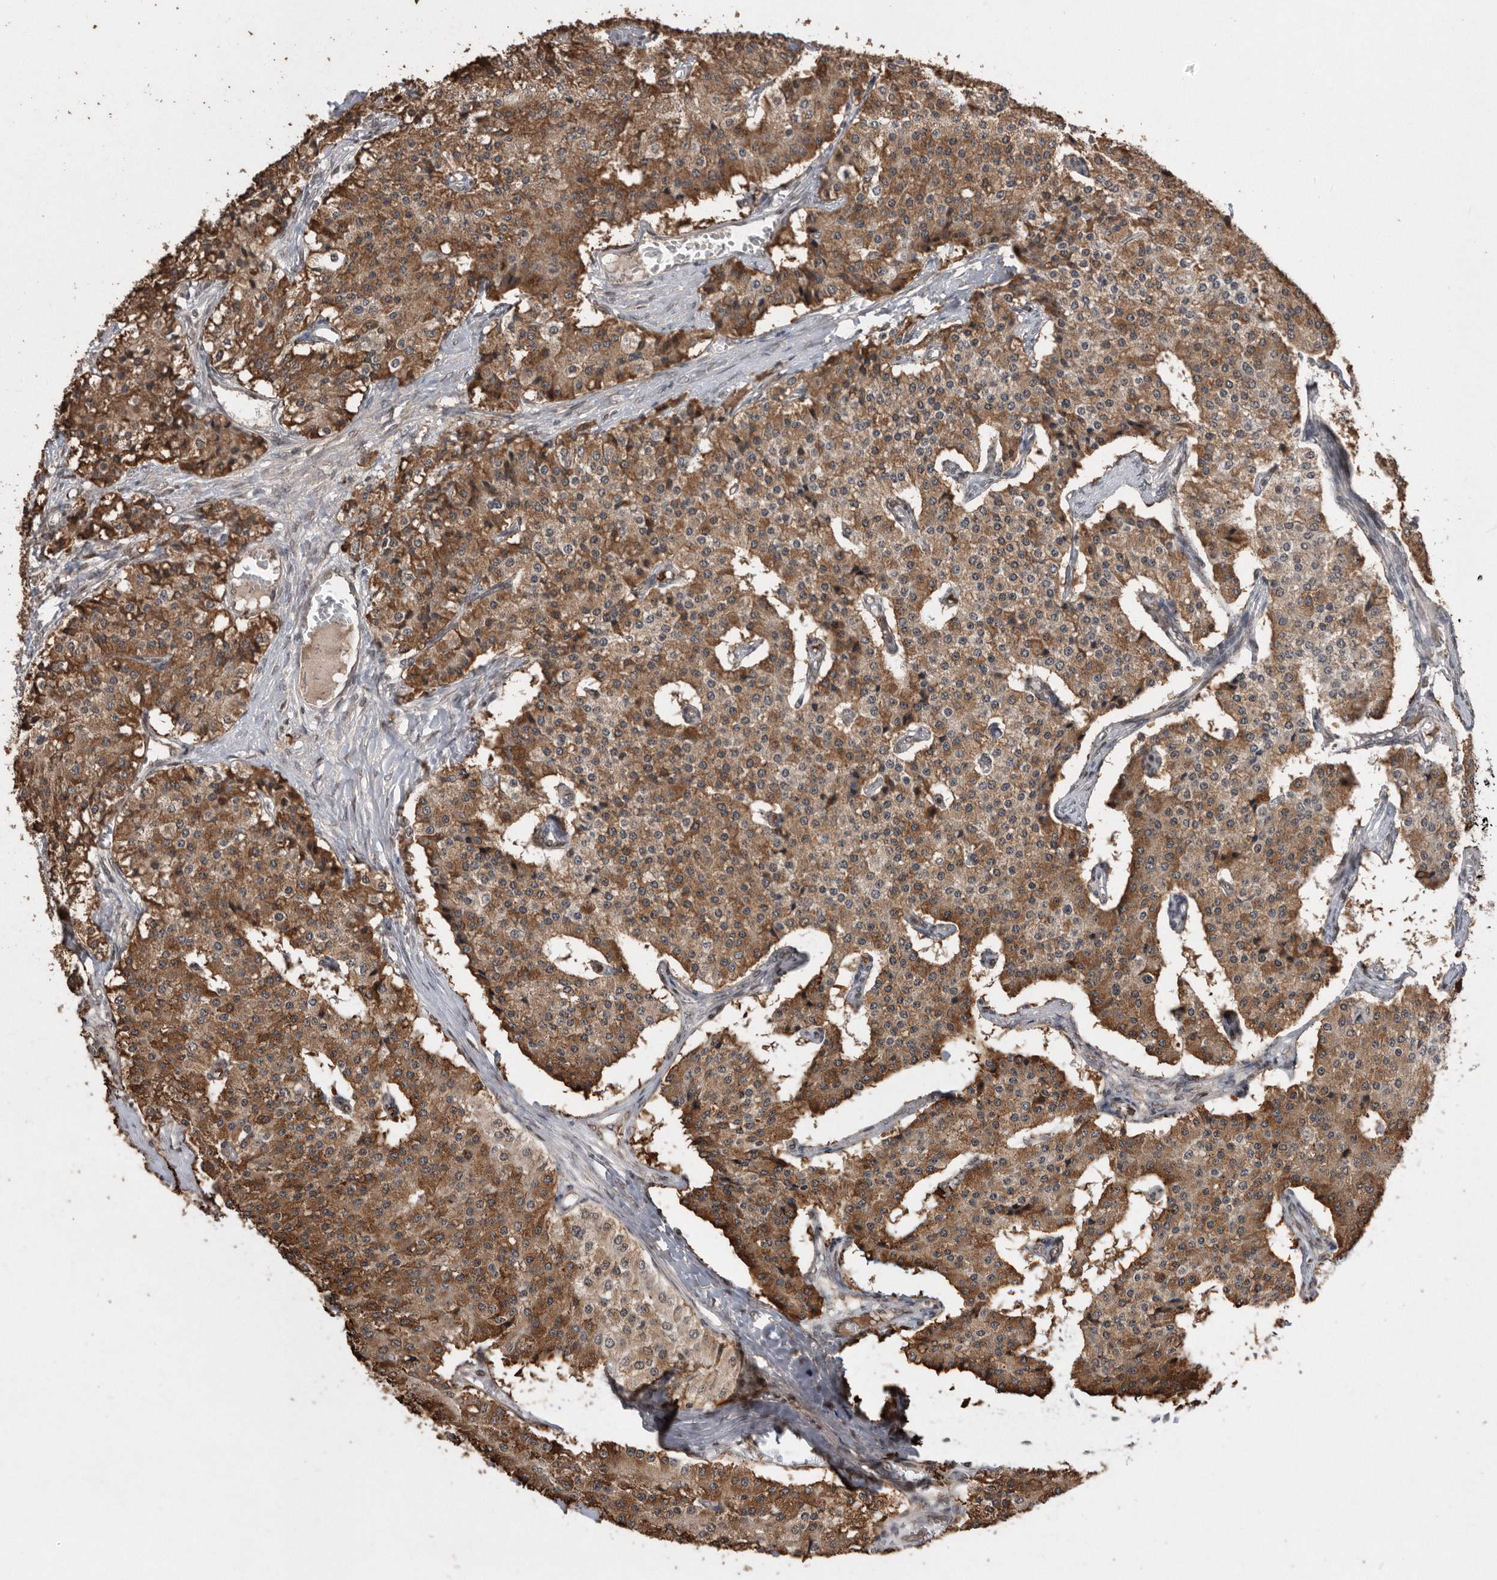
{"staining": {"intensity": "moderate", "quantity": ">75%", "location": "cytoplasmic/membranous"}, "tissue": "carcinoid", "cell_type": "Tumor cells", "image_type": "cancer", "snomed": [{"axis": "morphology", "description": "Carcinoid, malignant, NOS"}, {"axis": "topography", "description": "Colon"}], "caption": "Immunohistochemistry image of carcinoid stained for a protein (brown), which demonstrates medium levels of moderate cytoplasmic/membranous positivity in approximately >75% of tumor cells.", "gene": "TDRD3", "patient": {"sex": "female", "age": 52}}